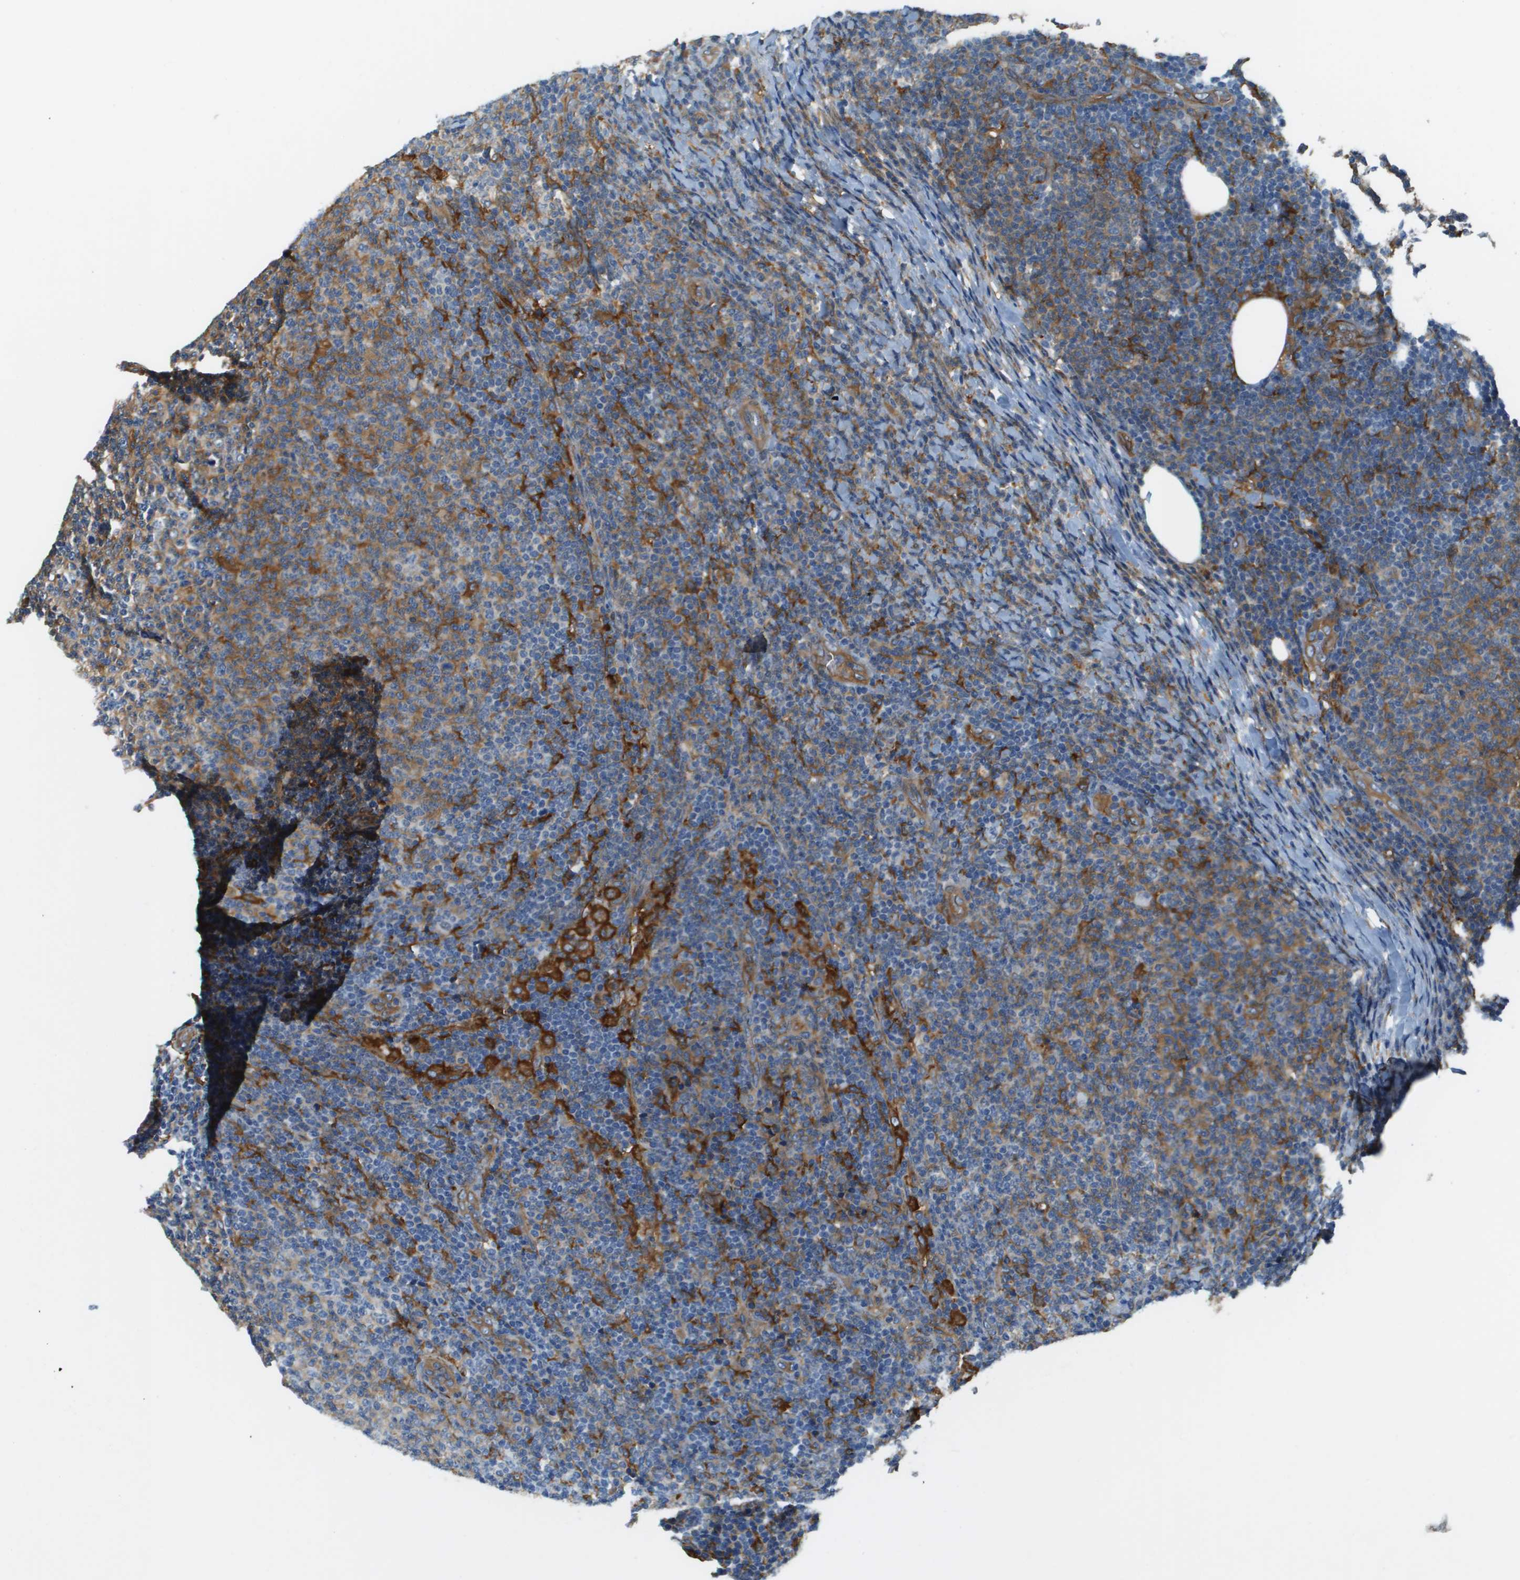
{"staining": {"intensity": "negative", "quantity": "none", "location": "none"}, "tissue": "lymphoma", "cell_type": "Tumor cells", "image_type": "cancer", "snomed": [{"axis": "morphology", "description": "Malignant lymphoma, non-Hodgkin's type, Low grade"}, {"axis": "topography", "description": "Lymph node"}], "caption": "The IHC histopathology image has no significant positivity in tumor cells of malignant lymphoma, non-Hodgkin's type (low-grade) tissue. The staining is performed using DAB brown chromogen with nuclei counter-stained in using hematoxylin.", "gene": "CORO1B", "patient": {"sex": "male", "age": 66}}